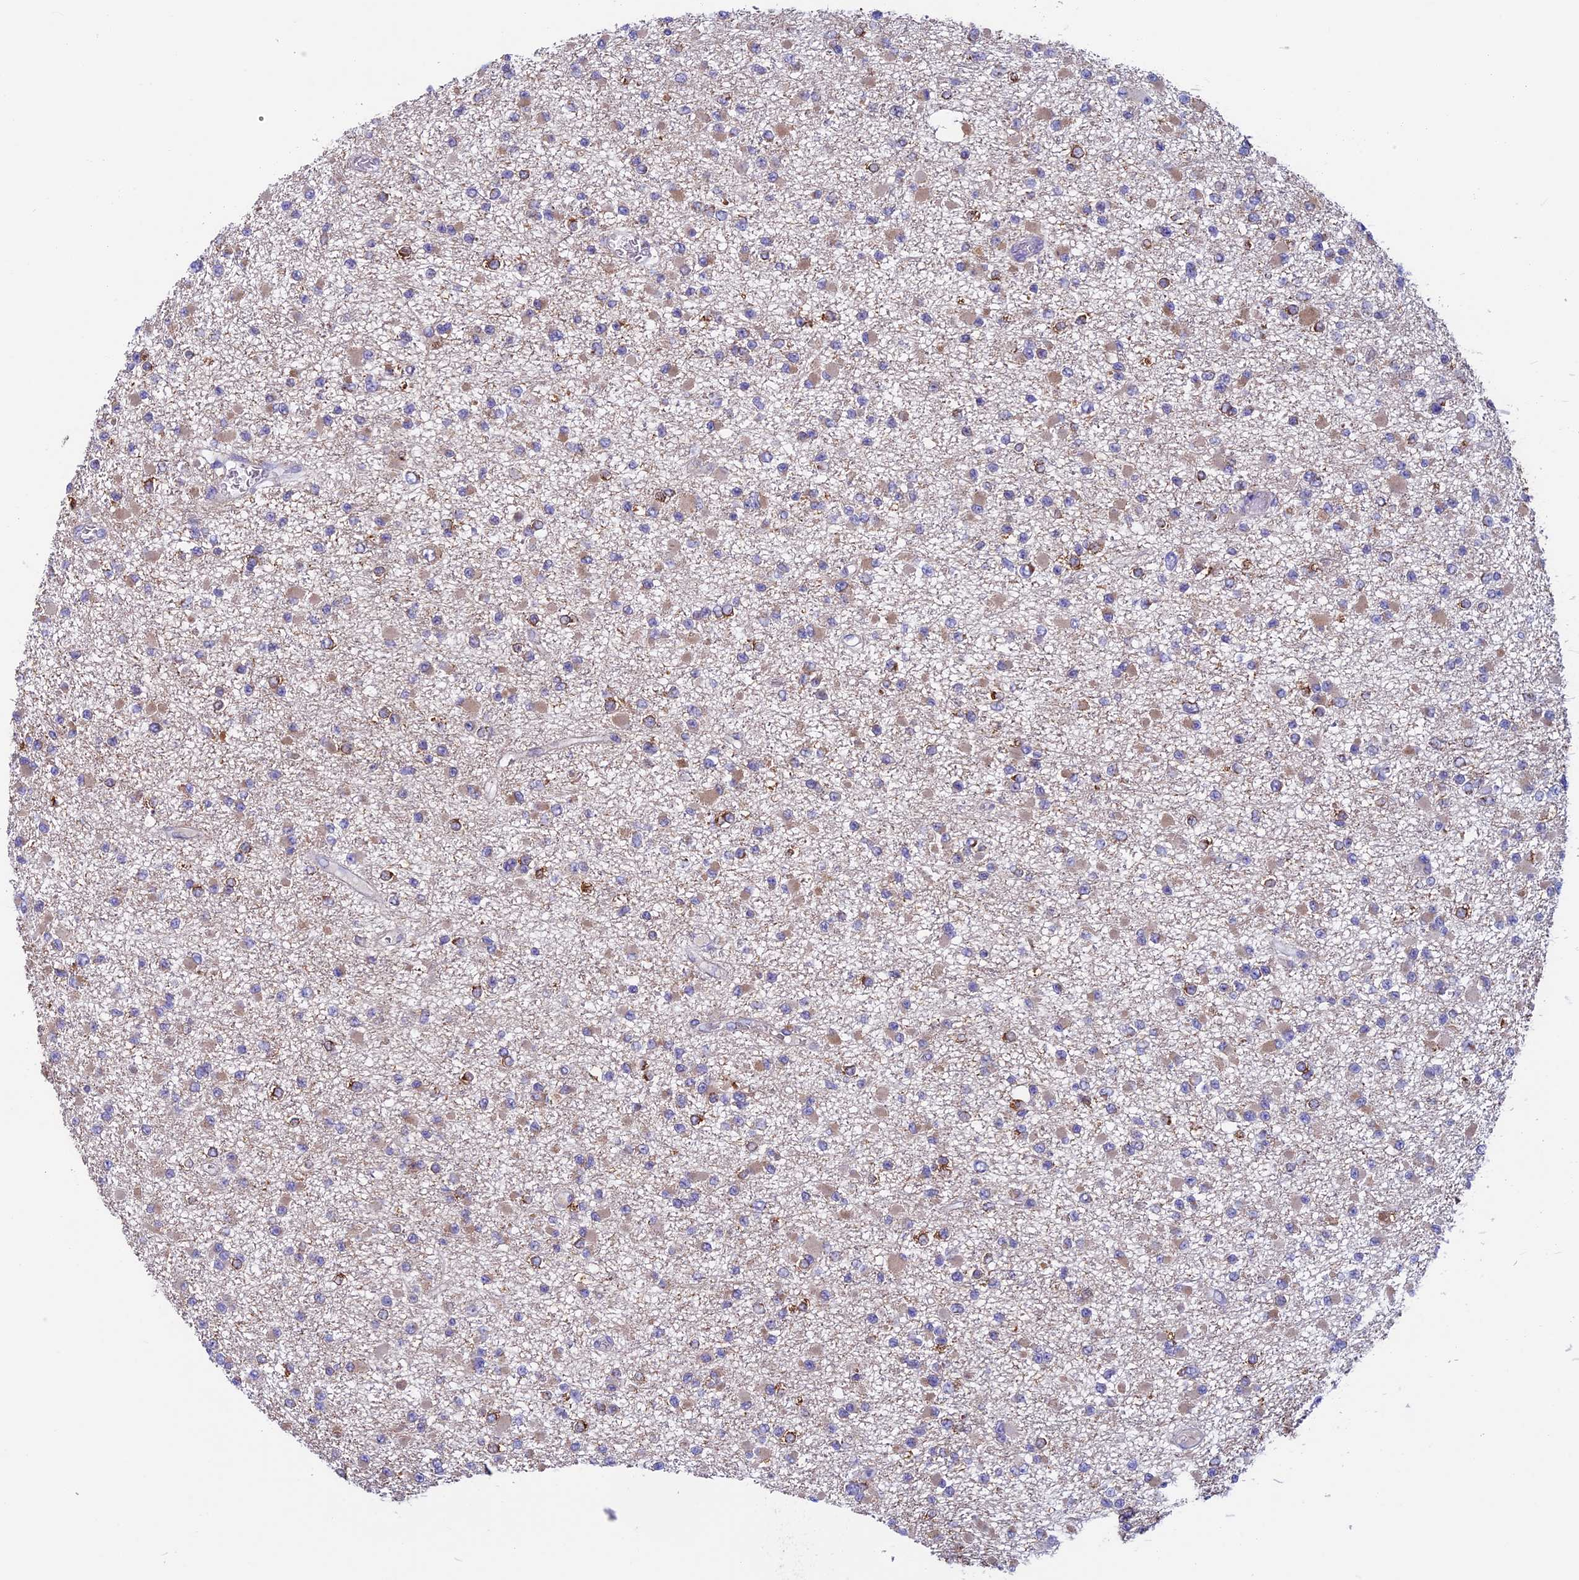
{"staining": {"intensity": "moderate", "quantity": "25%-75%", "location": "cytoplasmic/membranous"}, "tissue": "glioma", "cell_type": "Tumor cells", "image_type": "cancer", "snomed": [{"axis": "morphology", "description": "Glioma, malignant, Low grade"}, {"axis": "topography", "description": "Brain"}], "caption": "Human malignant glioma (low-grade) stained with a protein marker exhibits moderate staining in tumor cells.", "gene": "MFSD12", "patient": {"sex": "female", "age": 22}}